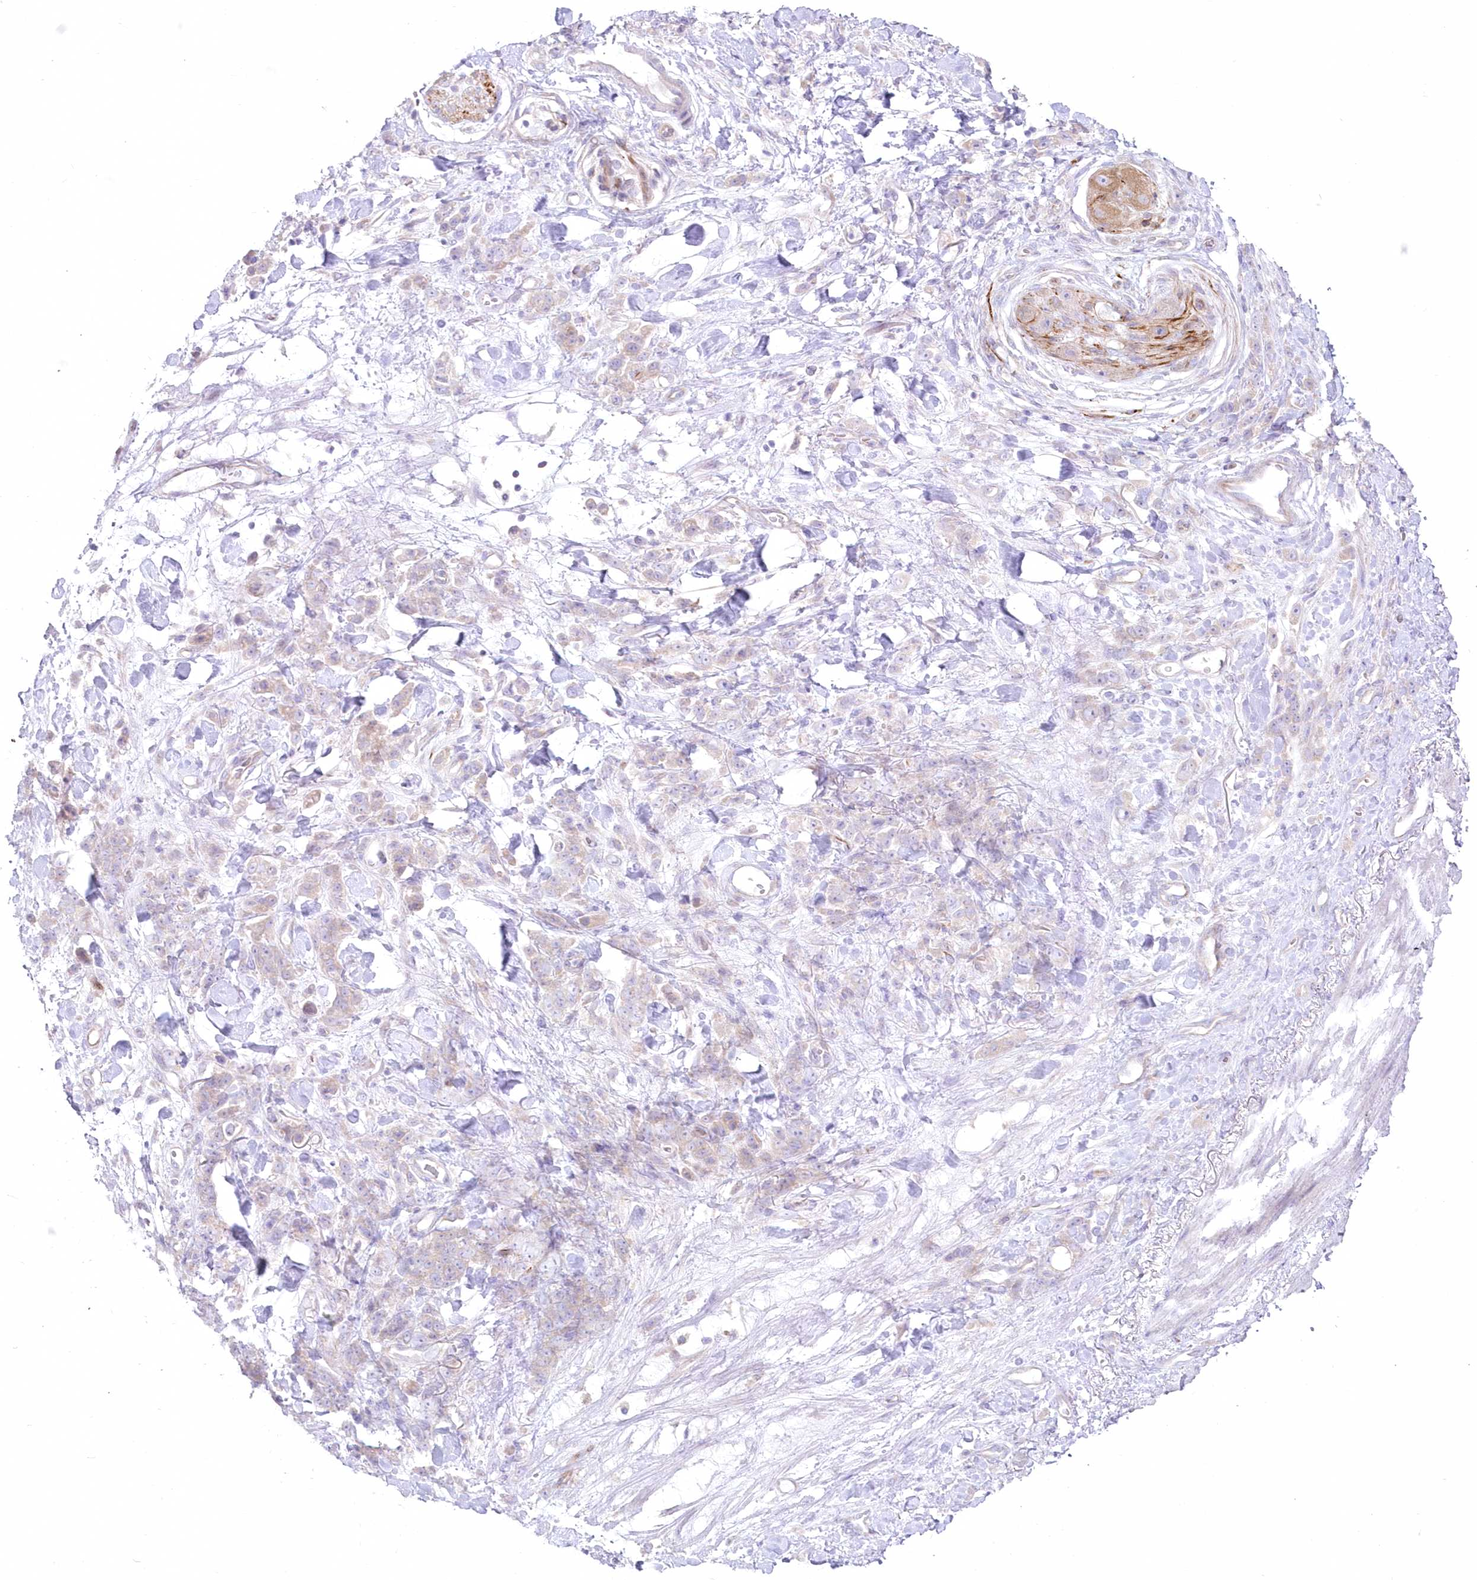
{"staining": {"intensity": "weak", "quantity": "<25%", "location": "cytoplasmic/membranous"}, "tissue": "stomach cancer", "cell_type": "Tumor cells", "image_type": "cancer", "snomed": [{"axis": "morphology", "description": "Normal tissue, NOS"}, {"axis": "morphology", "description": "Adenocarcinoma, NOS"}, {"axis": "topography", "description": "Stomach"}], "caption": "Tumor cells show no significant staining in stomach cancer (adenocarcinoma). (DAB (3,3'-diaminobenzidine) immunohistochemistry (IHC), high magnification).", "gene": "ZNF843", "patient": {"sex": "male", "age": 82}}